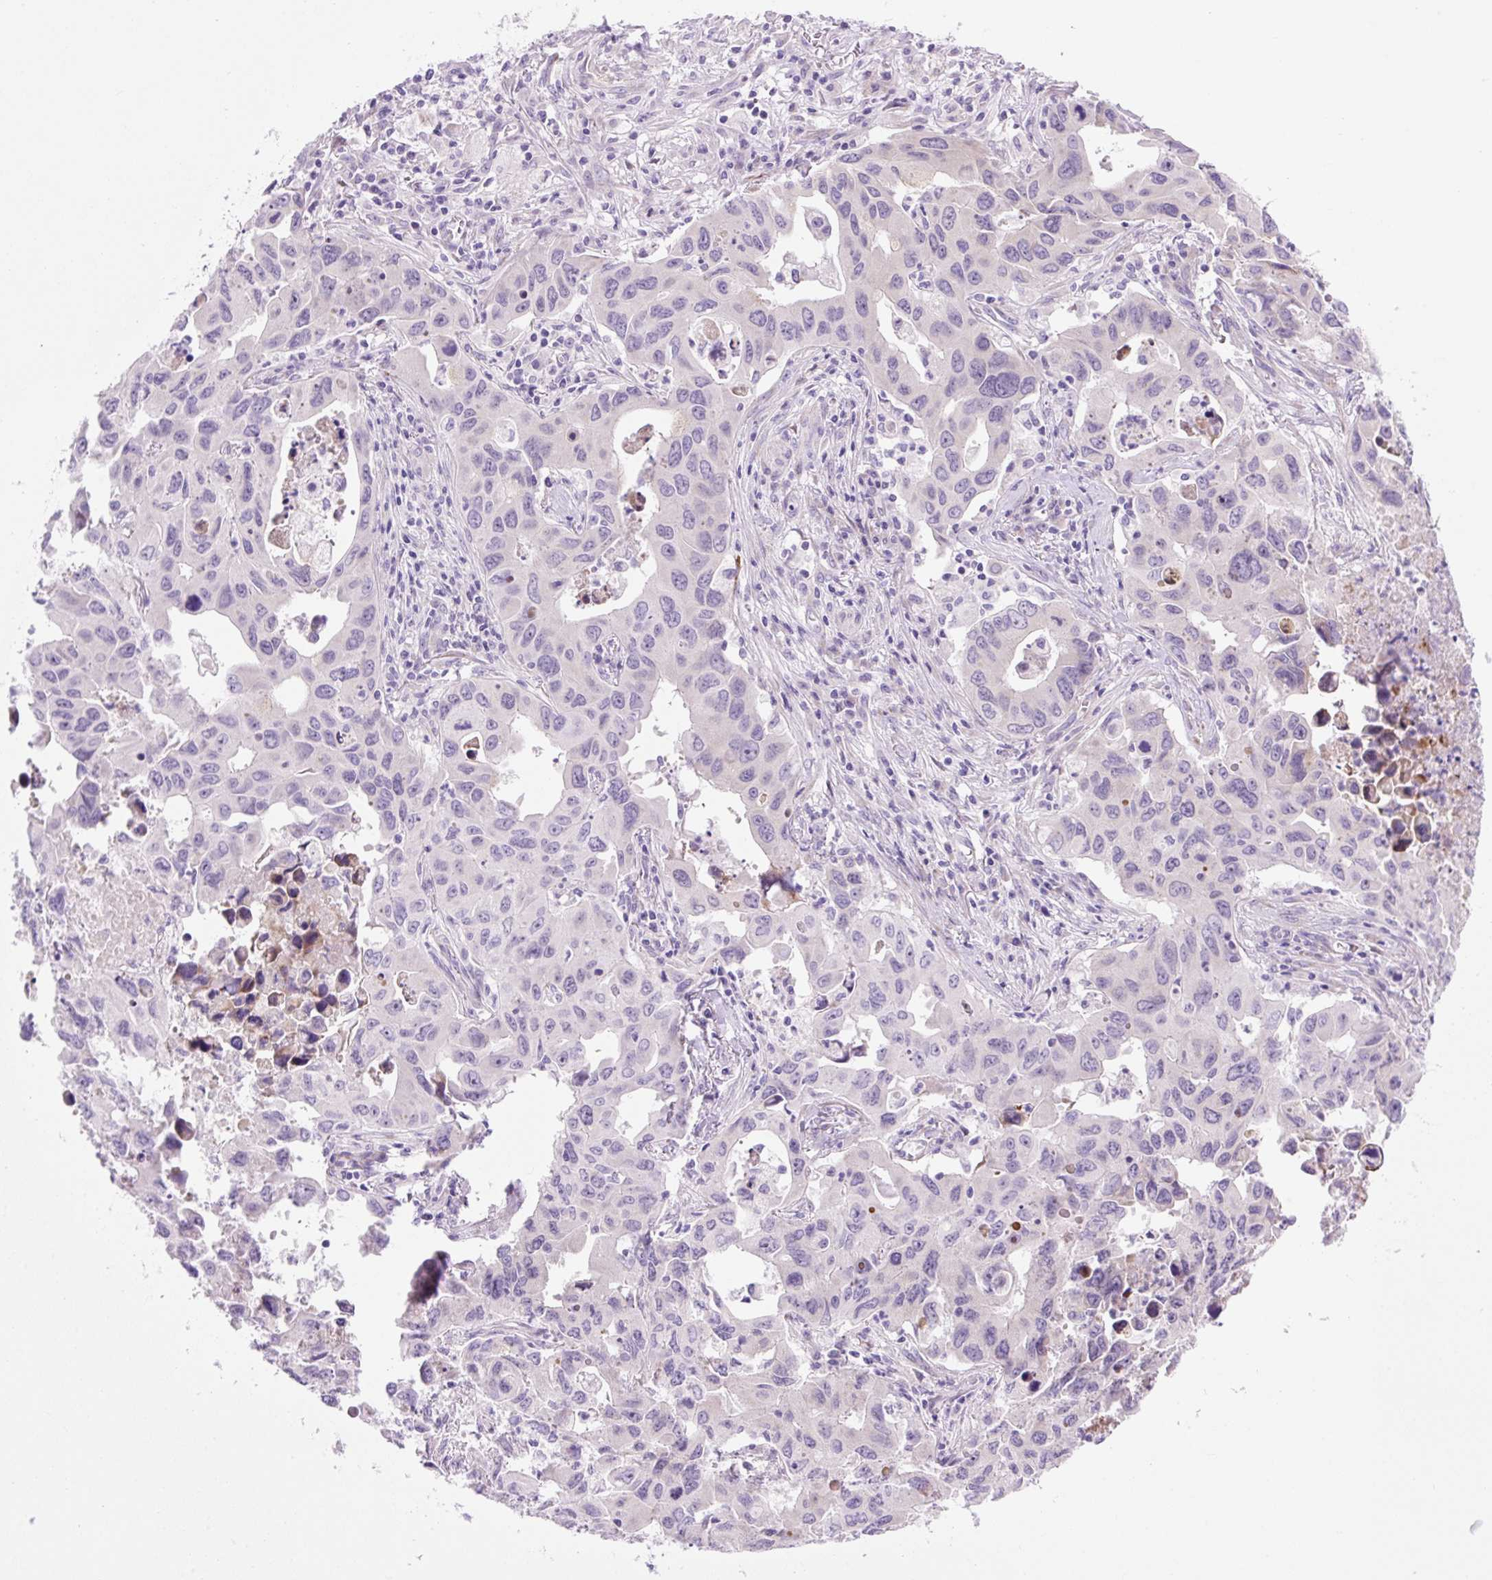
{"staining": {"intensity": "negative", "quantity": "none", "location": "none"}, "tissue": "lung cancer", "cell_type": "Tumor cells", "image_type": "cancer", "snomed": [{"axis": "morphology", "description": "Adenocarcinoma, NOS"}, {"axis": "topography", "description": "Lung"}], "caption": "A photomicrograph of human lung cancer is negative for staining in tumor cells. The staining is performed using DAB (3,3'-diaminobenzidine) brown chromogen with nuclei counter-stained in using hematoxylin.", "gene": "ZNF121", "patient": {"sex": "male", "age": 64}}